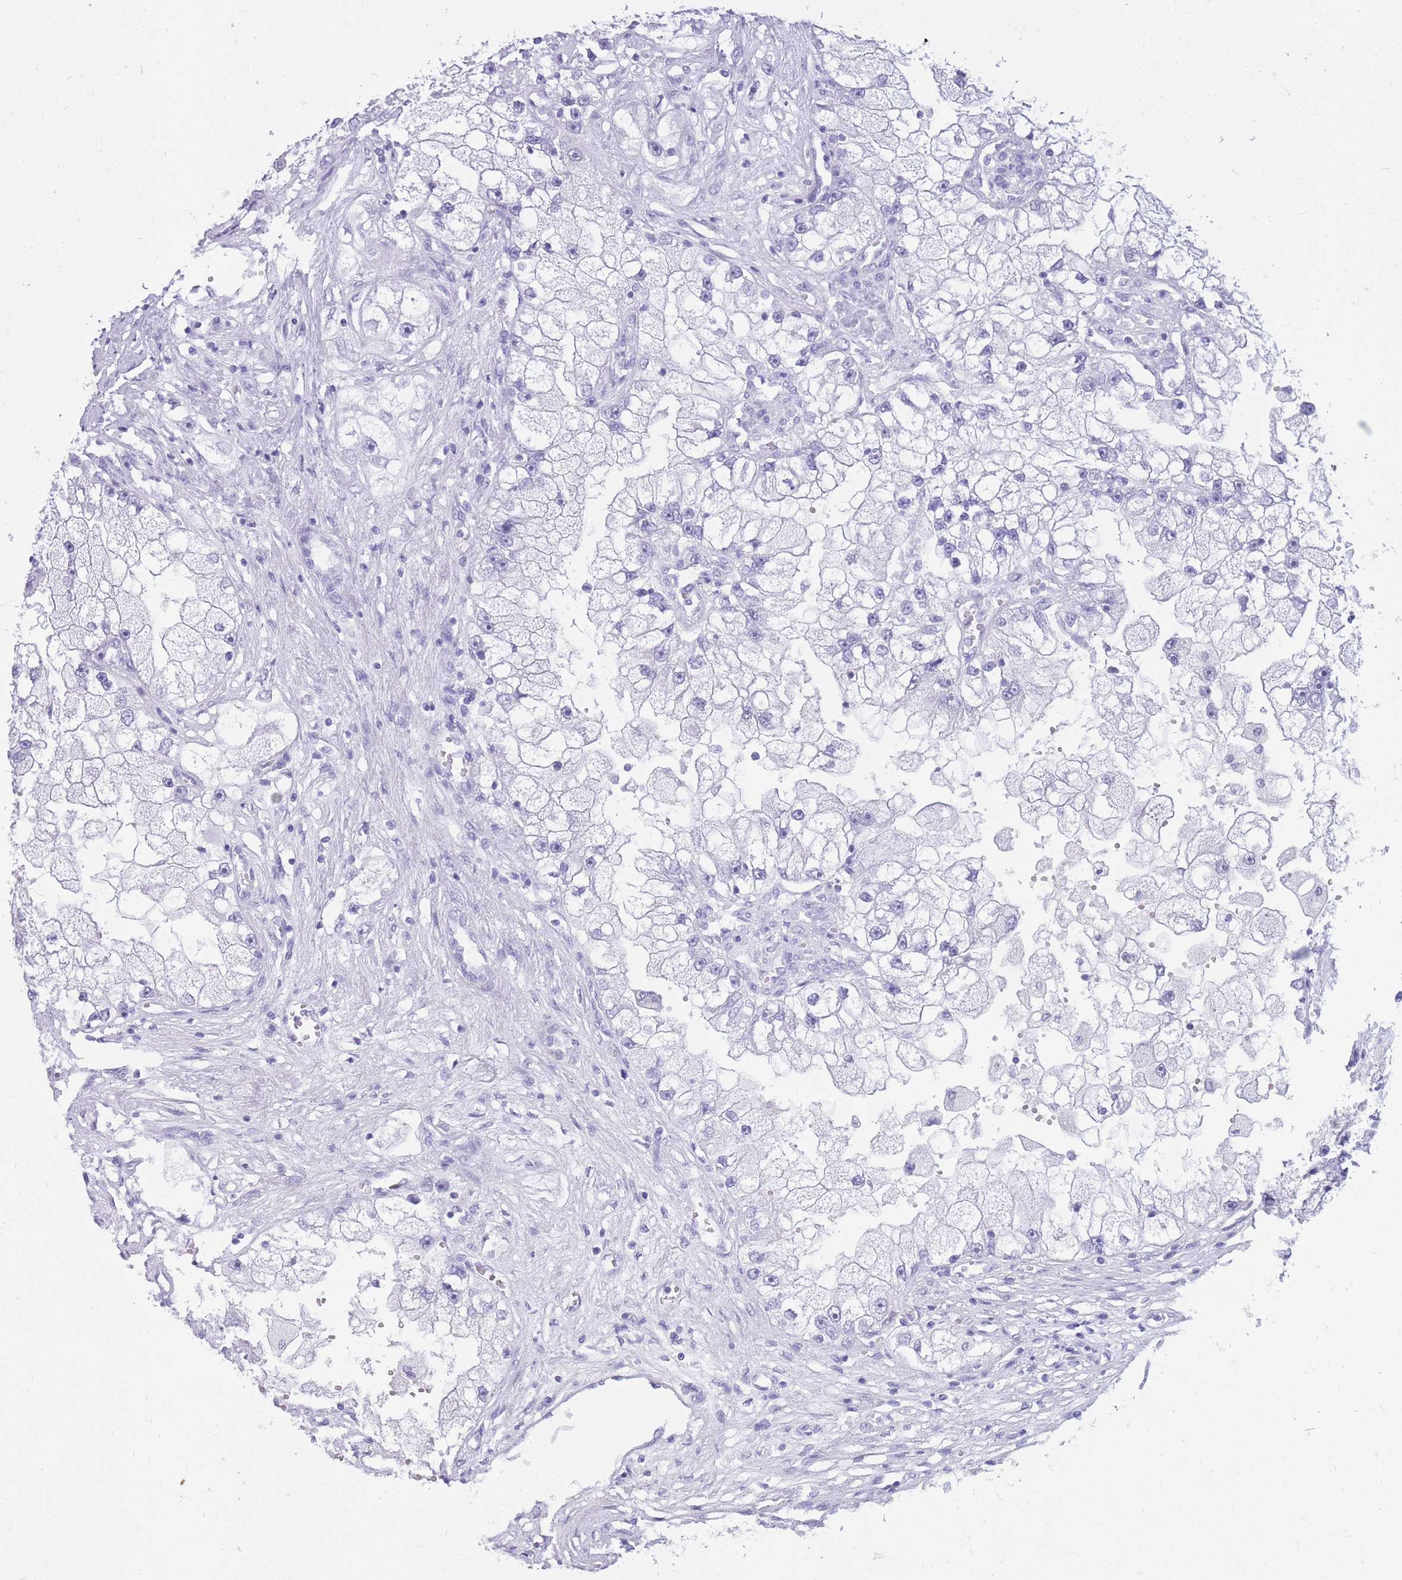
{"staining": {"intensity": "negative", "quantity": "none", "location": "none"}, "tissue": "renal cancer", "cell_type": "Tumor cells", "image_type": "cancer", "snomed": [{"axis": "morphology", "description": "Adenocarcinoma, NOS"}, {"axis": "topography", "description": "Kidney"}], "caption": "There is no significant staining in tumor cells of renal adenocarcinoma. The staining was performed using DAB (3,3'-diaminobenzidine) to visualize the protein expression in brown, while the nuclei were stained in blue with hematoxylin (Magnification: 20x).", "gene": "CYP21A2", "patient": {"sex": "male", "age": 63}}